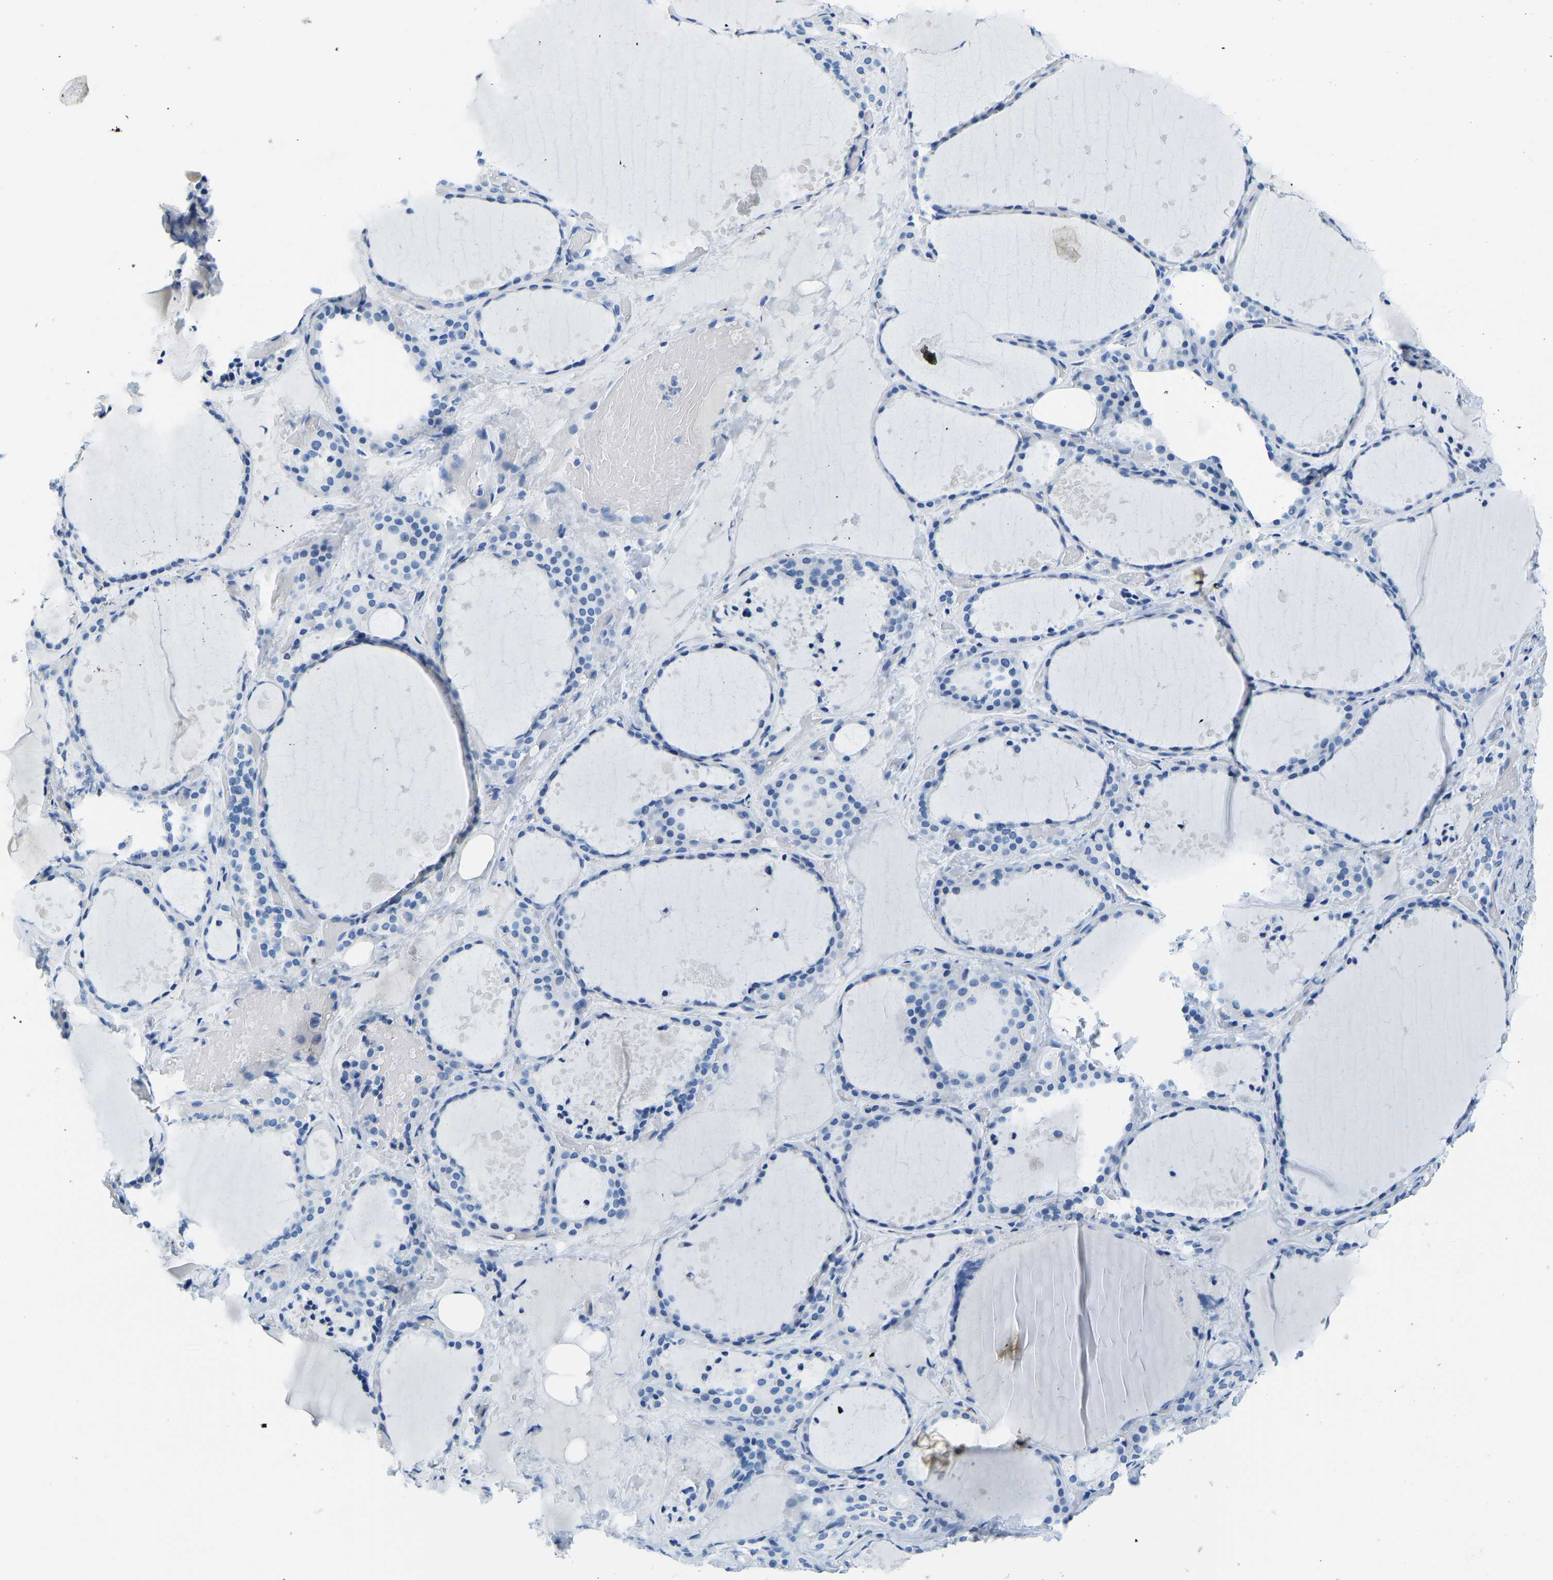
{"staining": {"intensity": "negative", "quantity": "none", "location": "none"}, "tissue": "thyroid gland", "cell_type": "Glandular cells", "image_type": "normal", "snomed": [{"axis": "morphology", "description": "Normal tissue, NOS"}, {"axis": "topography", "description": "Thyroid gland"}], "caption": "Image shows no protein staining in glandular cells of unremarkable thyroid gland. (DAB immunohistochemistry (IHC) with hematoxylin counter stain).", "gene": "SERPINB3", "patient": {"sex": "female", "age": 44}}